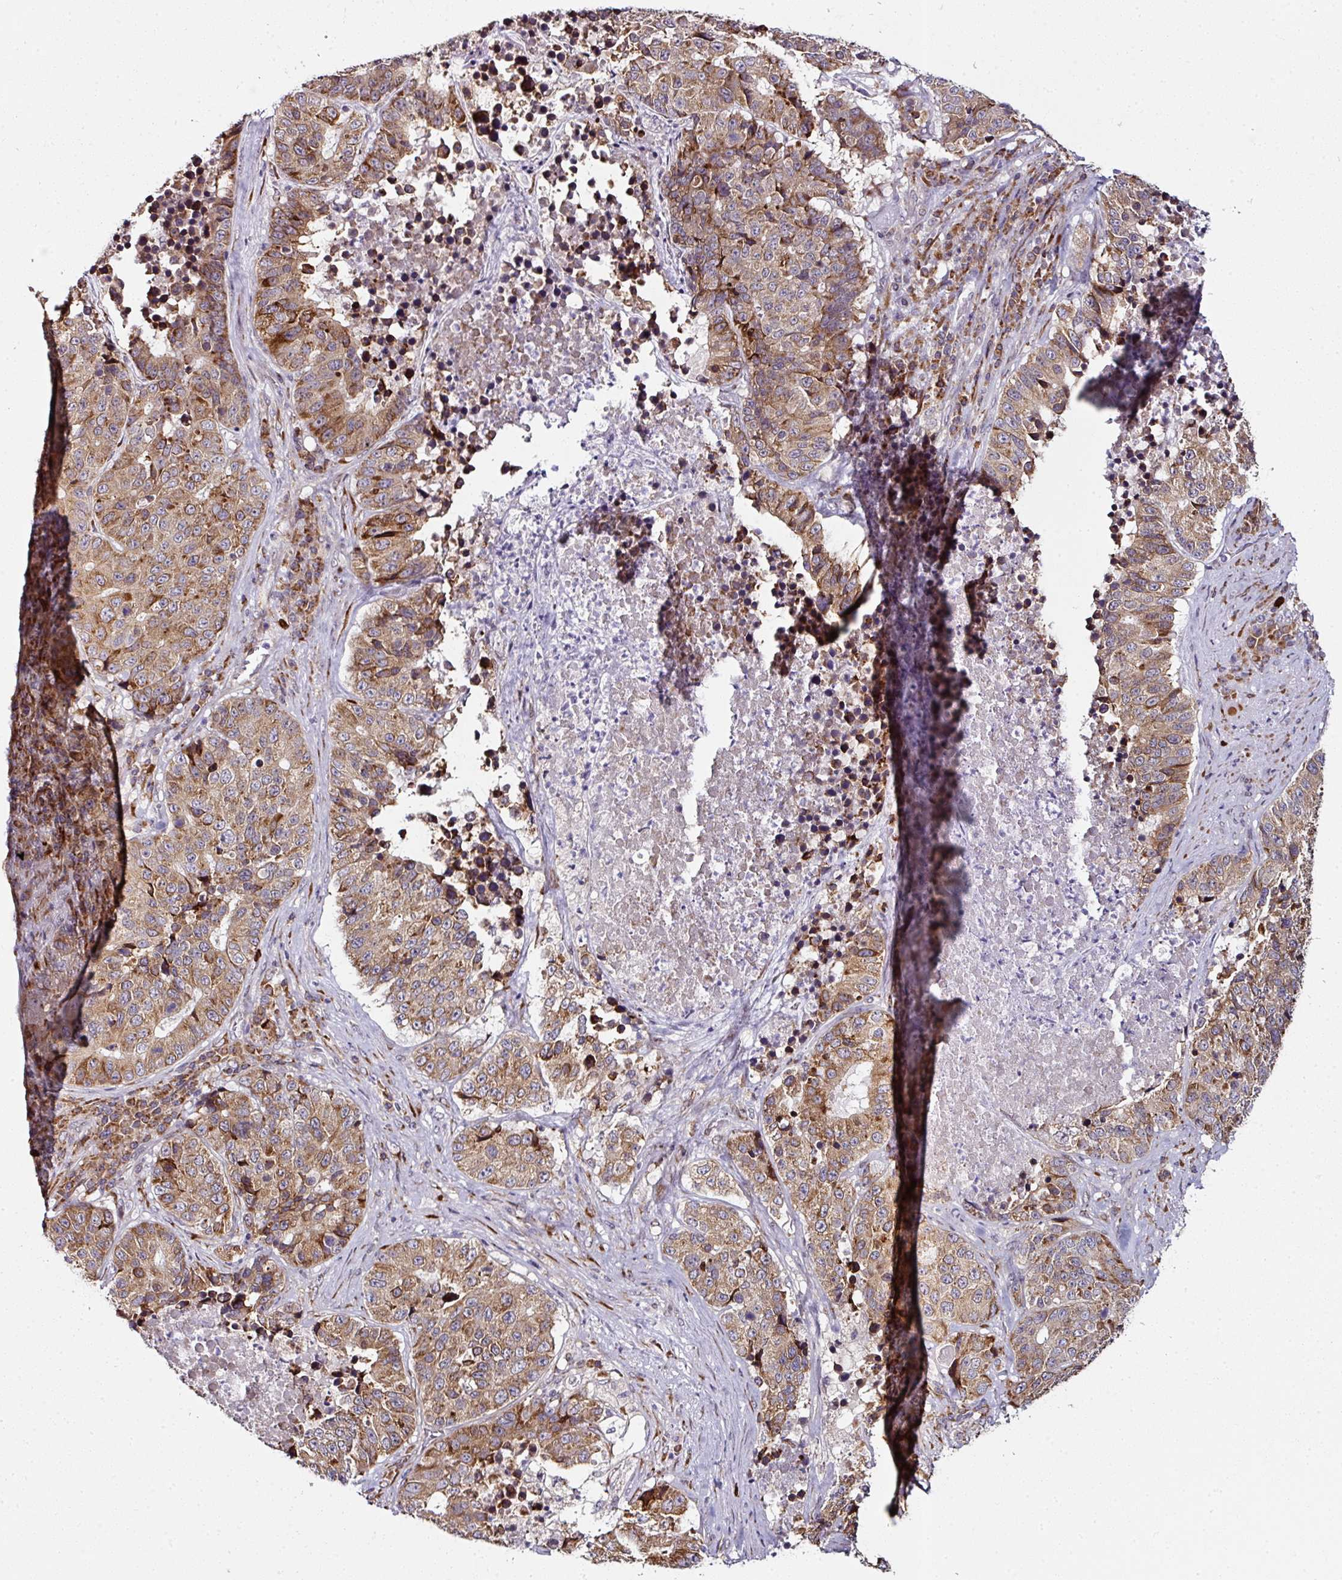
{"staining": {"intensity": "moderate", "quantity": ">75%", "location": "cytoplasmic/membranous"}, "tissue": "stomach cancer", "cell_type": "Tumor cells", "image_type": "cancer", "snomed": [{"axis": "morphology", "description": "Adenocarcinoma, NOS"}, {"axis": "topography", "description": "Stomach"}], "caption": "A brown stain highlights moderate cytoplasmic/membranous positivity of a protein in human stomach cancer (adenocarcinoma) tumor cells. (Stains: DAB (3,3'-diaminobenzidine) in brown, nuclei in blue, Microscopy: brightfield microscopy at high magnification).", "gene": "APOLD1", "patient": {"sex": "male", "age": 71}}